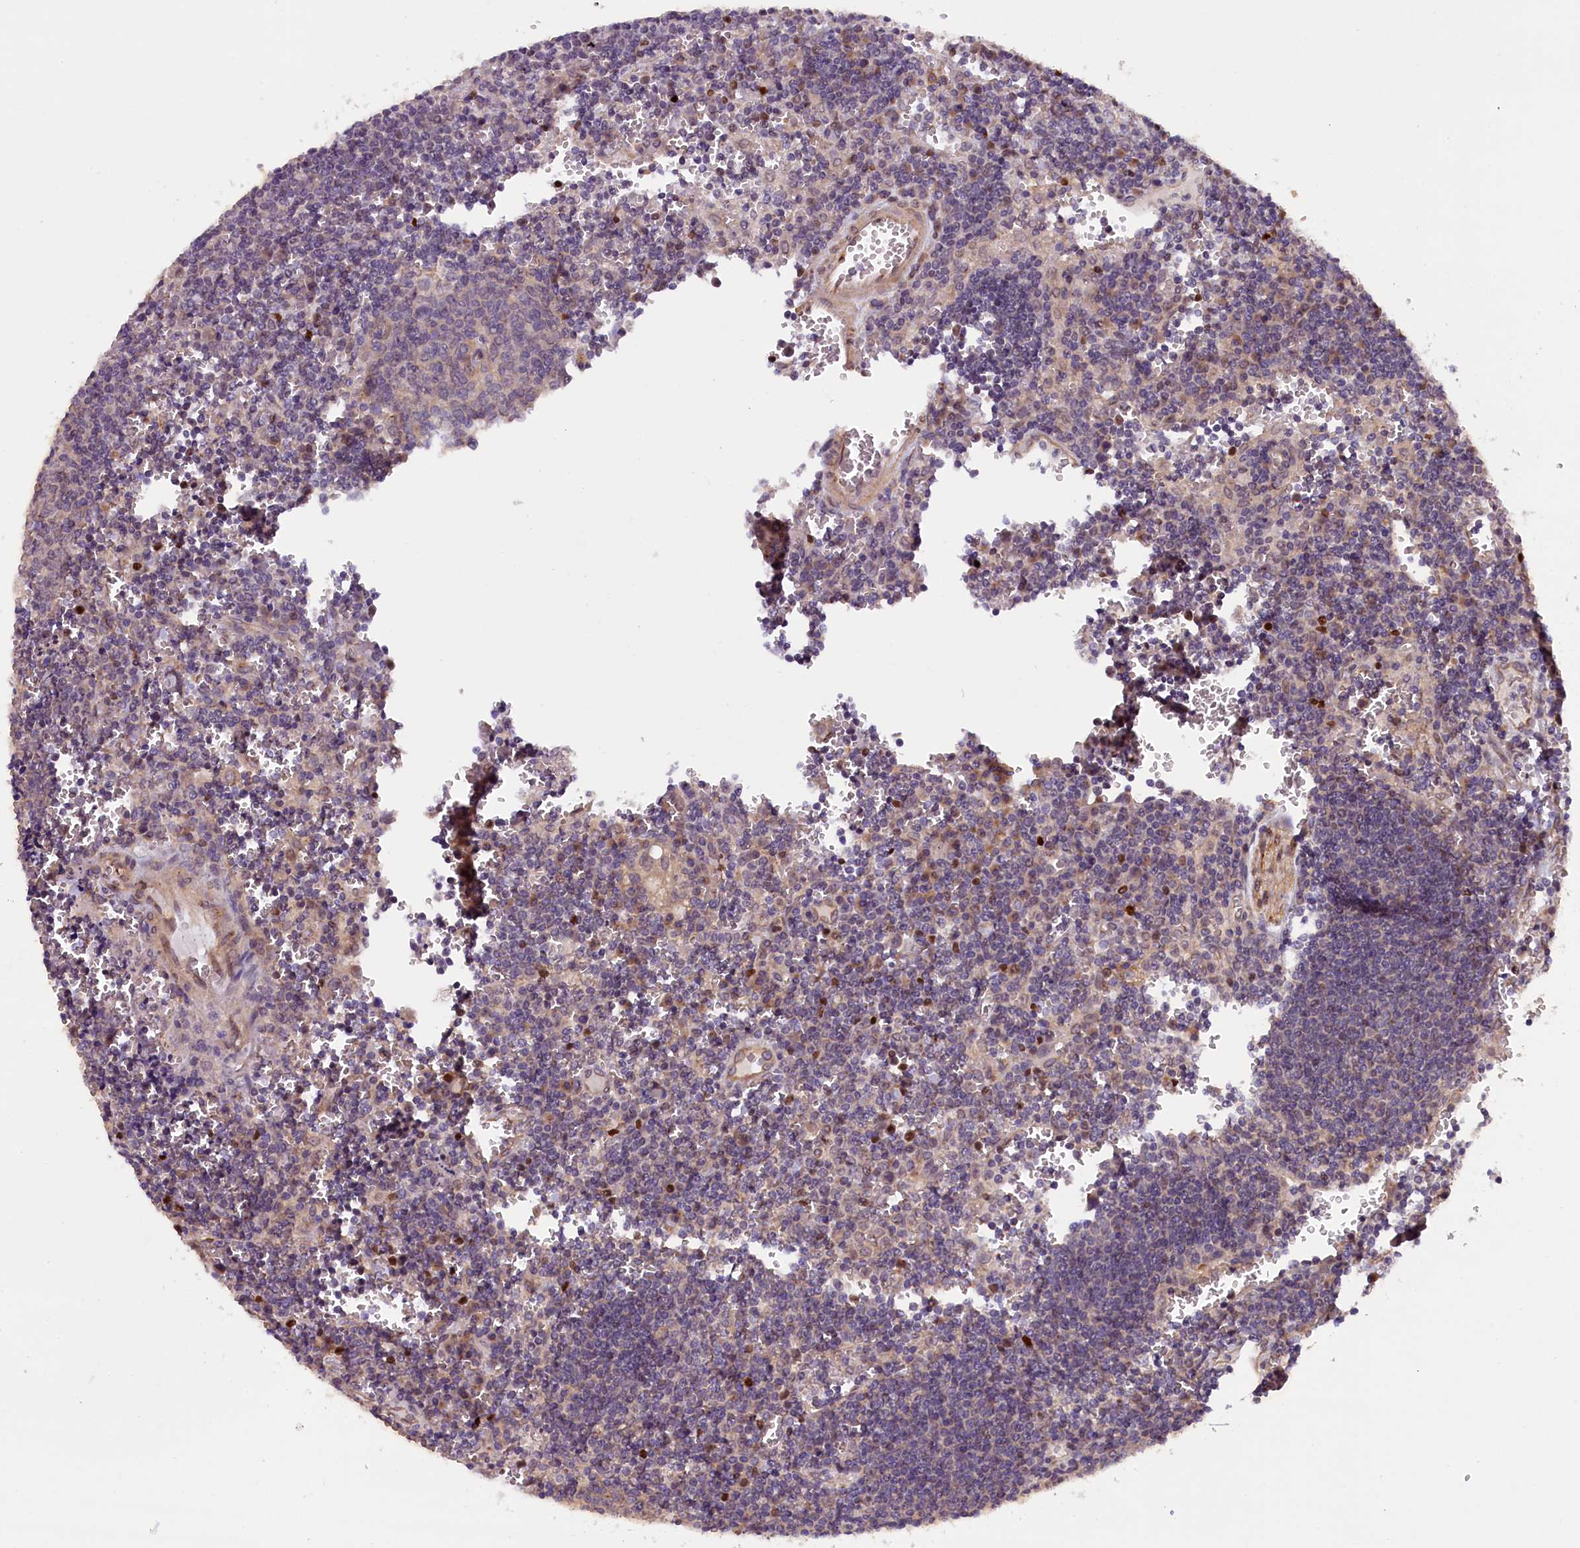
{"staining": {"intensity": "weak", "quantity": "<25%", "location": "cytoplasmic/membranous"}, "tissue": "lymph node", "cell_type": "Germinal center cells", "image_type": "normal", "snomed": [{"axis": "morphology", "description": "Normal tissue, NOS"}, {"axis": "topography", "description": "Lymph node"}], "caption": "Germinal center cells are negative for protein expression in benign human lymph node. (Stains: DAB IHC with hematoxylin counter stain, Microscopy: brightfield microscopy at high magnification).", "gene": "CCDC9B", "patient": {"sex": "female", "age": 73}}